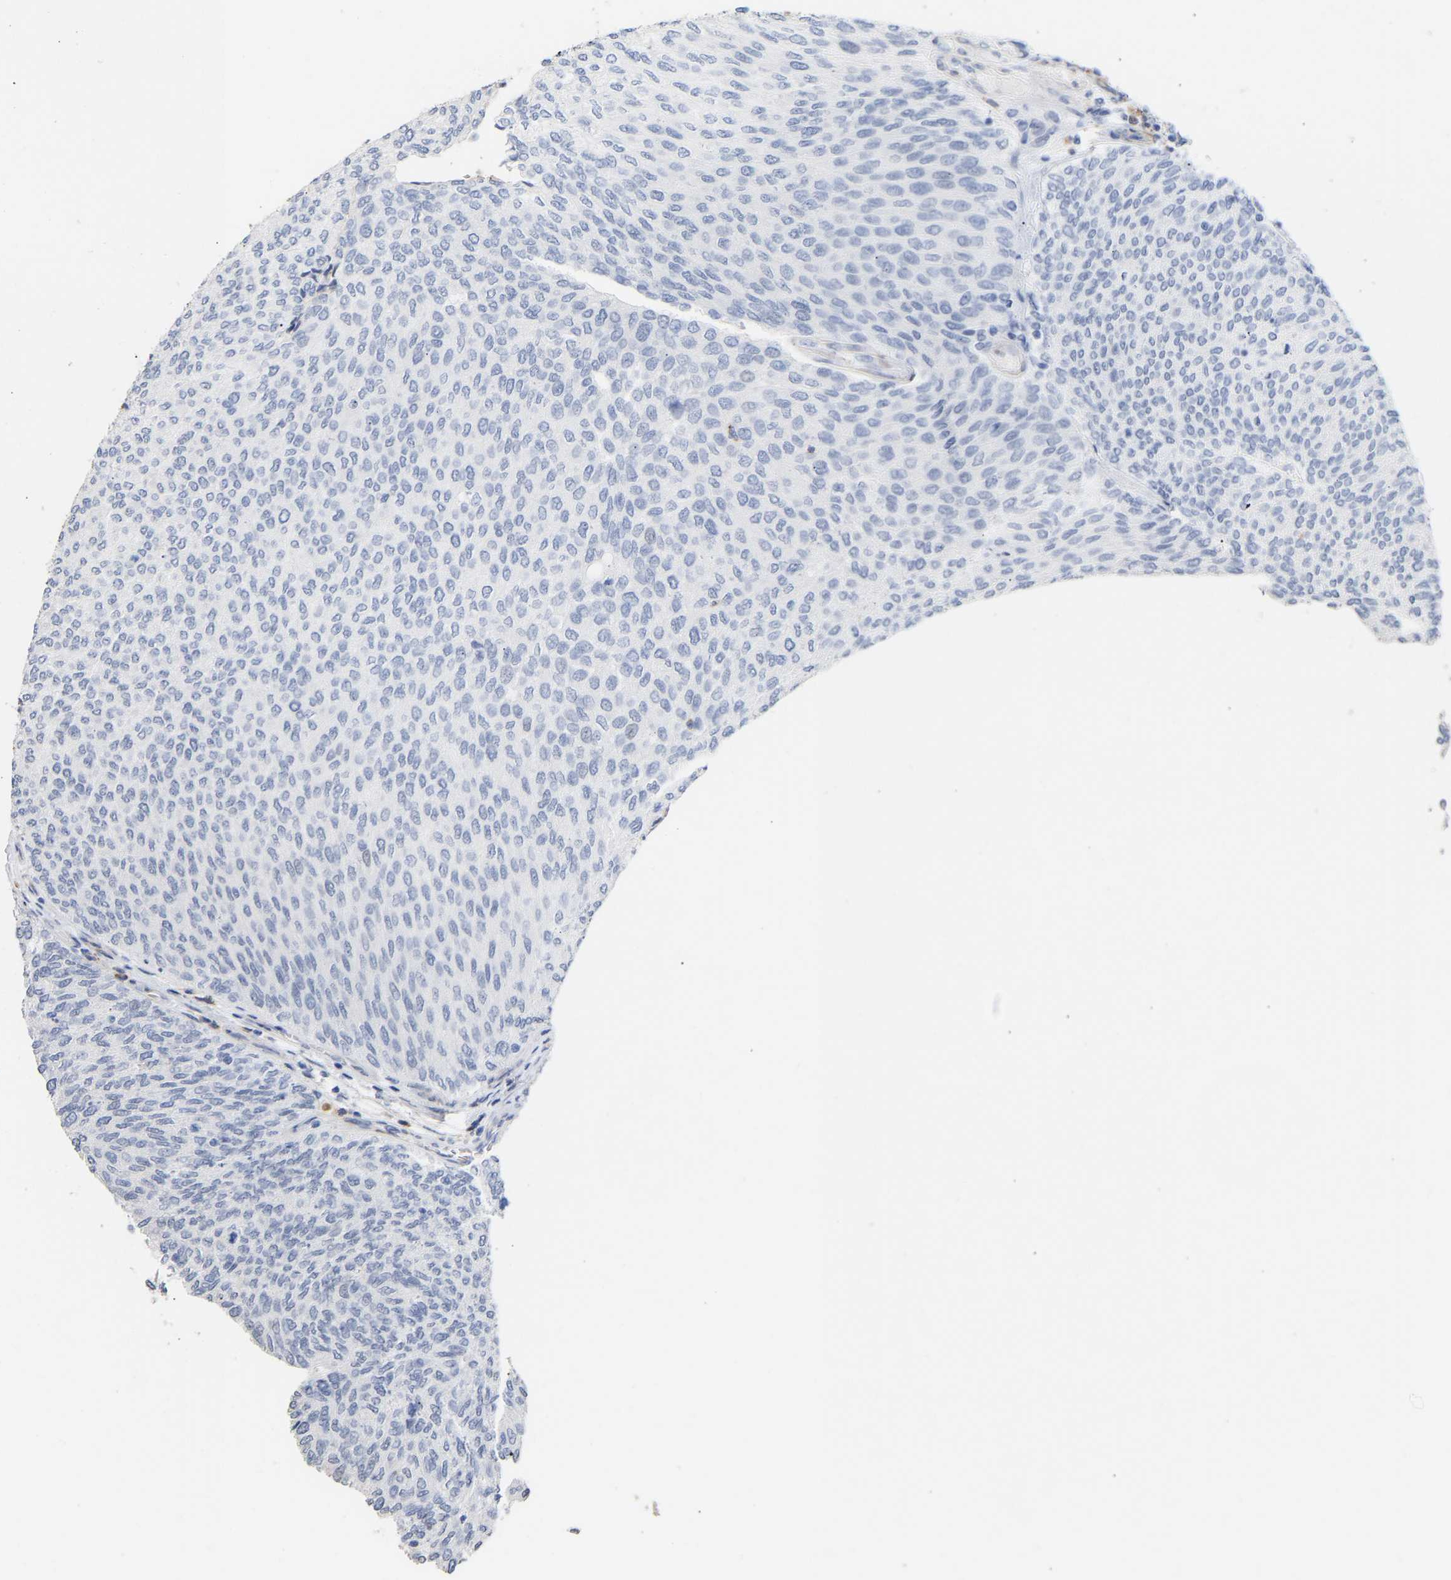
{"staining": {"intensity": "negative", "quantity": "none", "location": "none"}, "tissue": "urothelial cancer", "cell_type": "Tumor cells", "image_type": "cancer", "snomed": [{"axis": "morphology", "description": "Urothelial carcinoma, Low grade"}, {"axis": "topography", "description": "Urinary bladder"}], "caption": "Histopathology image shows no protein staining in tumor cells of low-grade urothelial carcinoma tissue. The staining was performed using DAB (3,3'-diaminobenzidine) to visualize the protein expression in brown, while the nuclei were stained in blue with hematoxylin (Magnification: 20x).", "gene": "AMPH", "patient": {"sex": "female", "age": 79}}